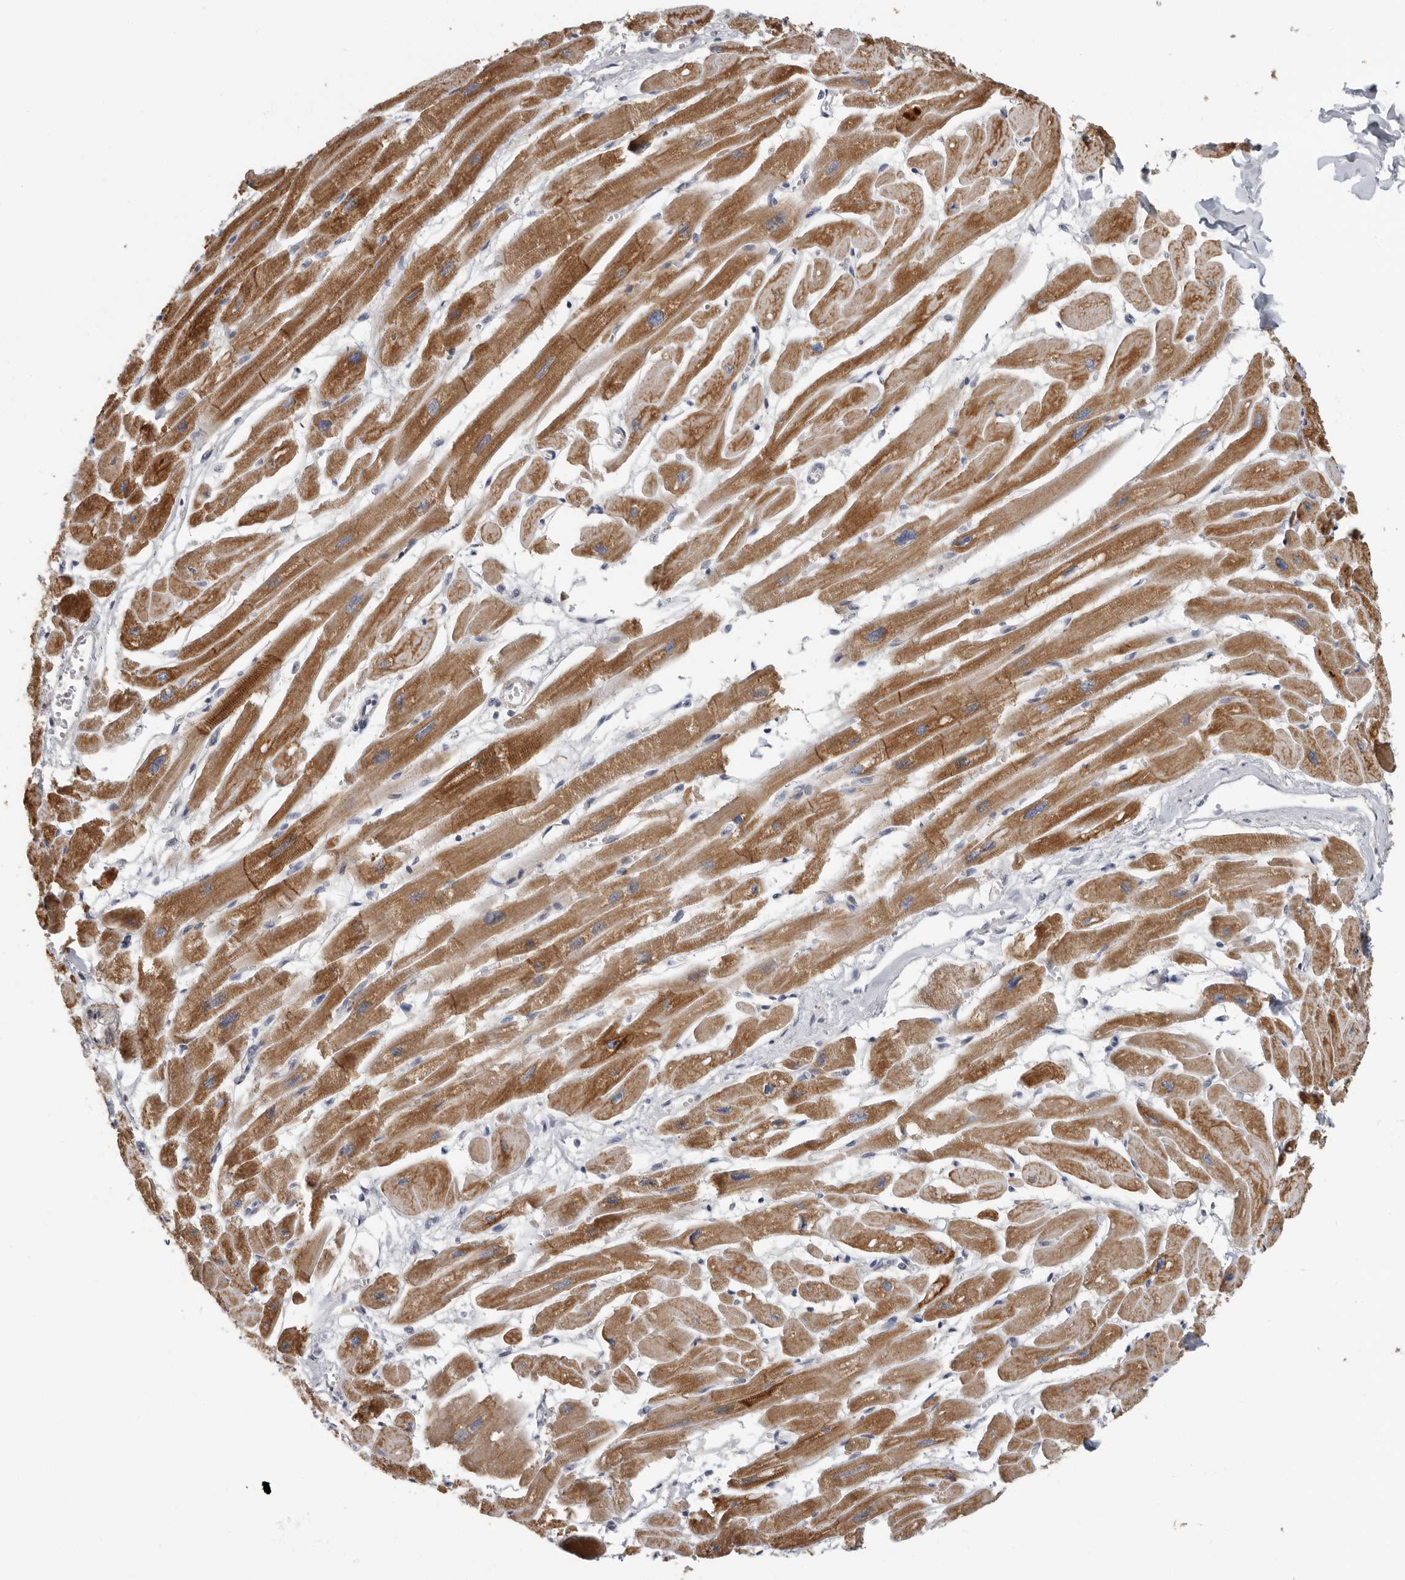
{"staining": {"intensity": "moderate", "quantity": ">75%", "location": "cytoplasmic/membranous"}, "tissue": "heart muscle", "cell_type": "Cardiomyocytes", "image_type": "normal", "snomed": [{"axis": "morphology", "description": "Normal tissue, NOS"}, {"axis": "topography", "description": "Heart"}], "caption": "Benign heart muscle was stained to show a protein in brown. There is medium levels of moderate cytoplasmic/membranous positivity in about >75% of cardiomyocytes. The staining is performed using DAB (3,3'-diaminobenzidine) brown chromogen to label protein expression. The nuclei are counter-stained blue using hematoxylin.", "gene": "UNK", "patient": {"sex": "female", "age": 54}}